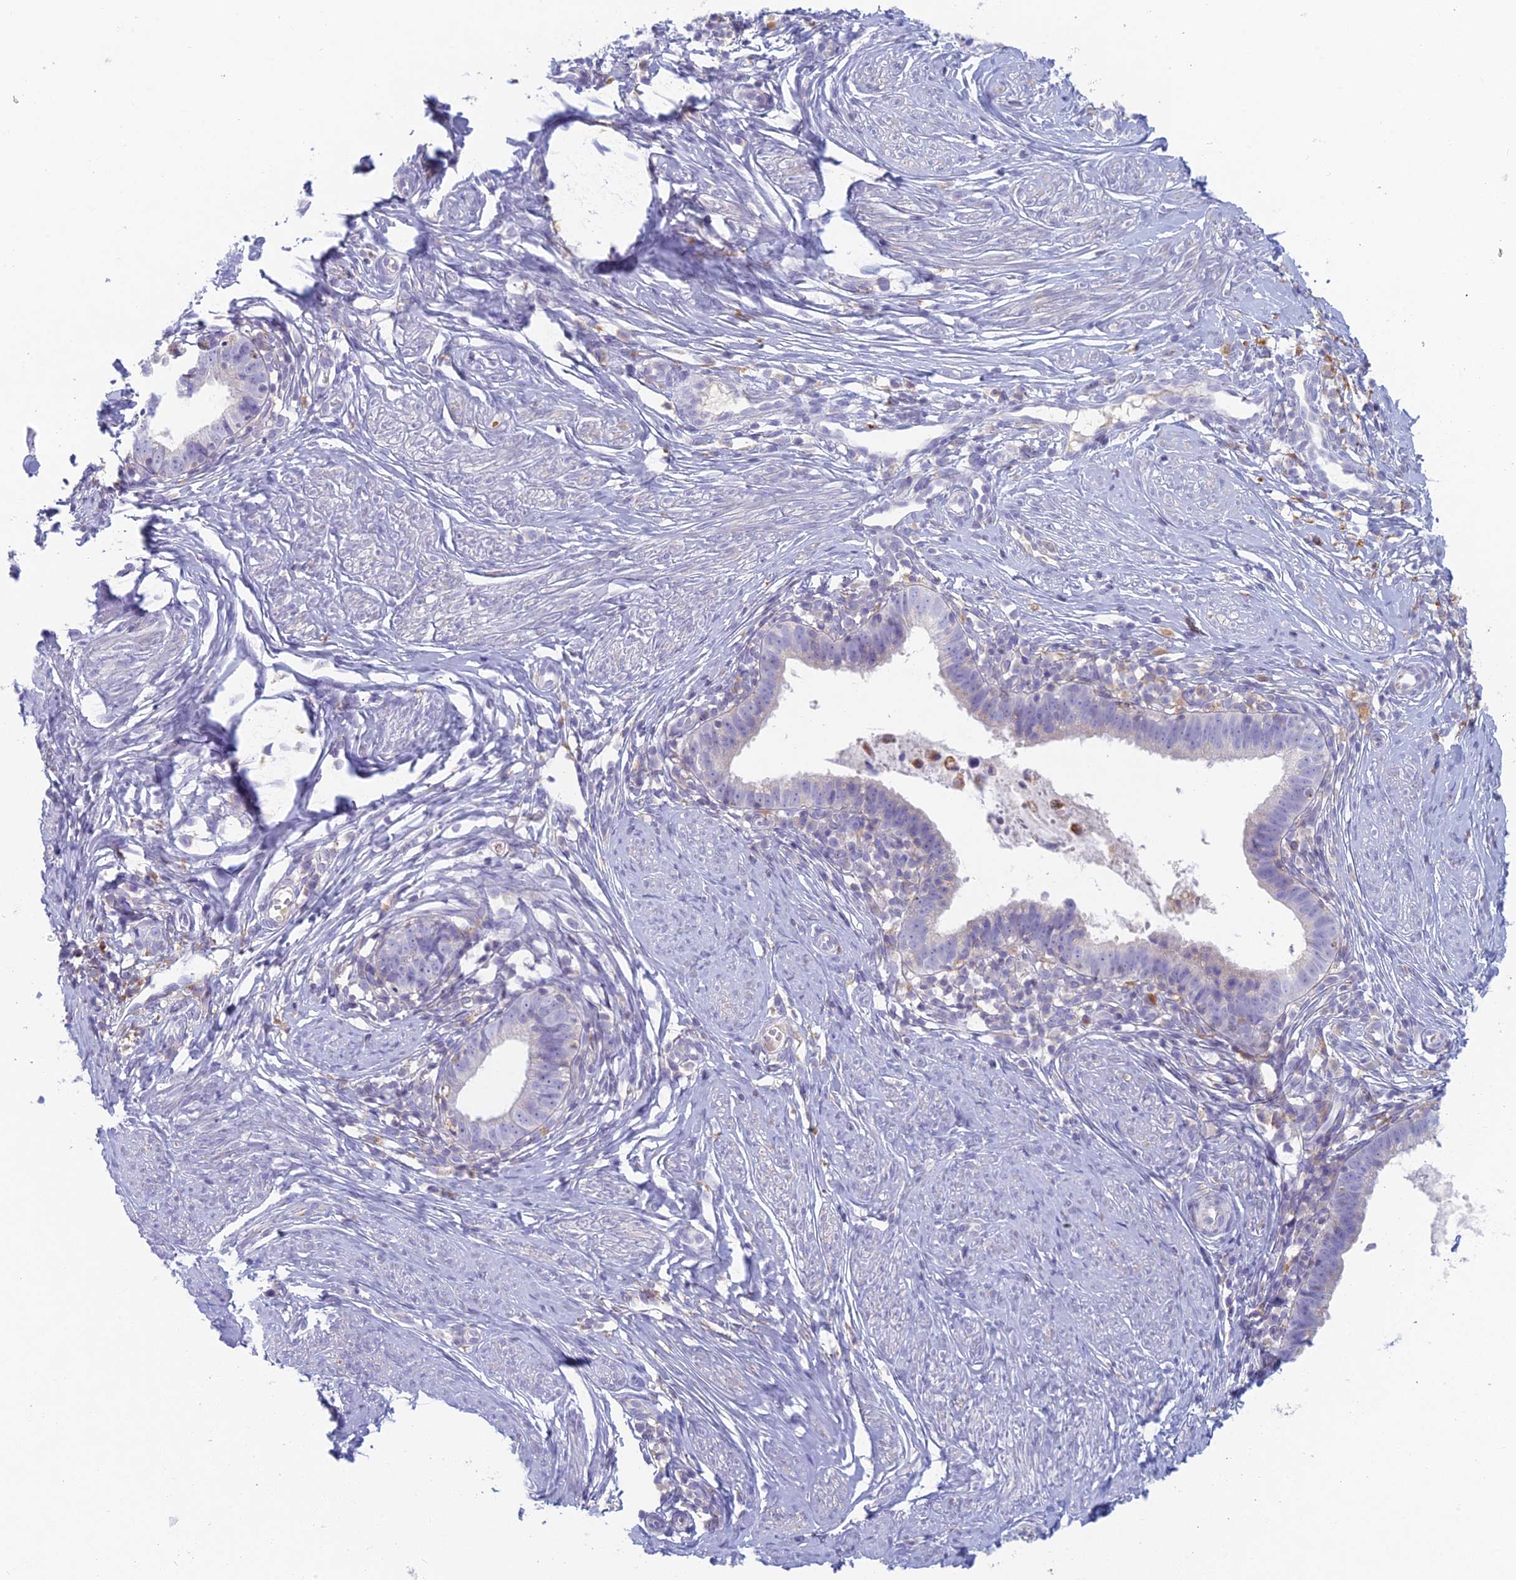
{"staining": {"intensity": "negative", "quantity": "none", "location": "none"}, "tissue": "cervical cancer", "cell_type": "Tumor cells", "image_type": "cancer", "snomed": [{"axis": "morphology", "description": "Adenocarcinoma, NOS"}, {"axis": "topography", "description": "Cervix"}], "caption": "IHC histopathology image of neoplastic tissue: cervical cancer stained with DAB reveals no significant protein staining in tumor cells.", "gene": "FERD3L", "patient": {"sex": "female", "age": 36}}